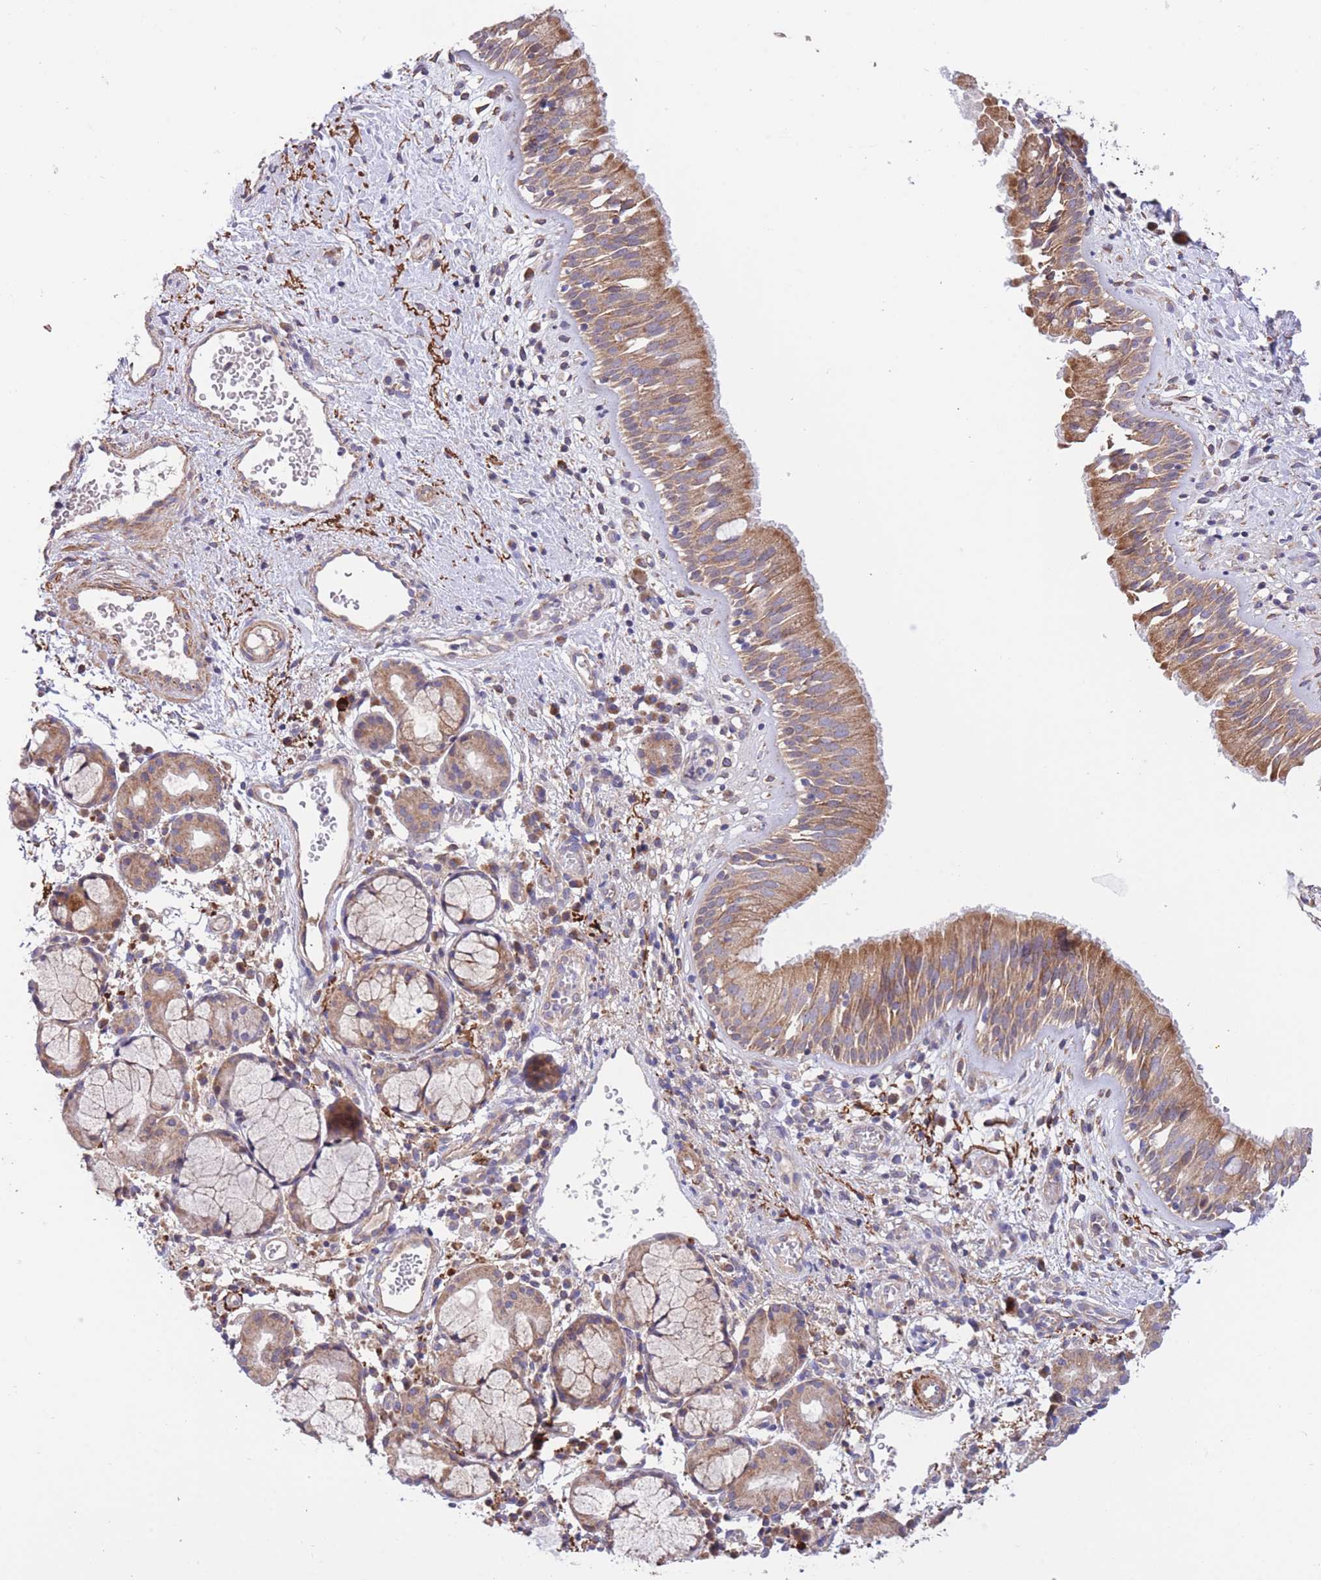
{"staining": {"intensity": "moderate", "quantity": ">75%", "location": "cytoplasmic/membranous"}, "tissue": "nasopharynx", "cell_type": "Respiratory epithelial cells", "image_type": "normal", "snomed": [{"axis": "morphology", "description": "Normal tissue, NOS"}, {"axis": "topography", "description": "Nasopharynx"}], "caption": "Respiratory epithelial cells reveal medium levels of moderate cytoplasmic/membranous staining in about >75% of cells in benign human nasopharynx.", "gene": "ATP13A2", "patient": {"sex": "male", "age": 65}}